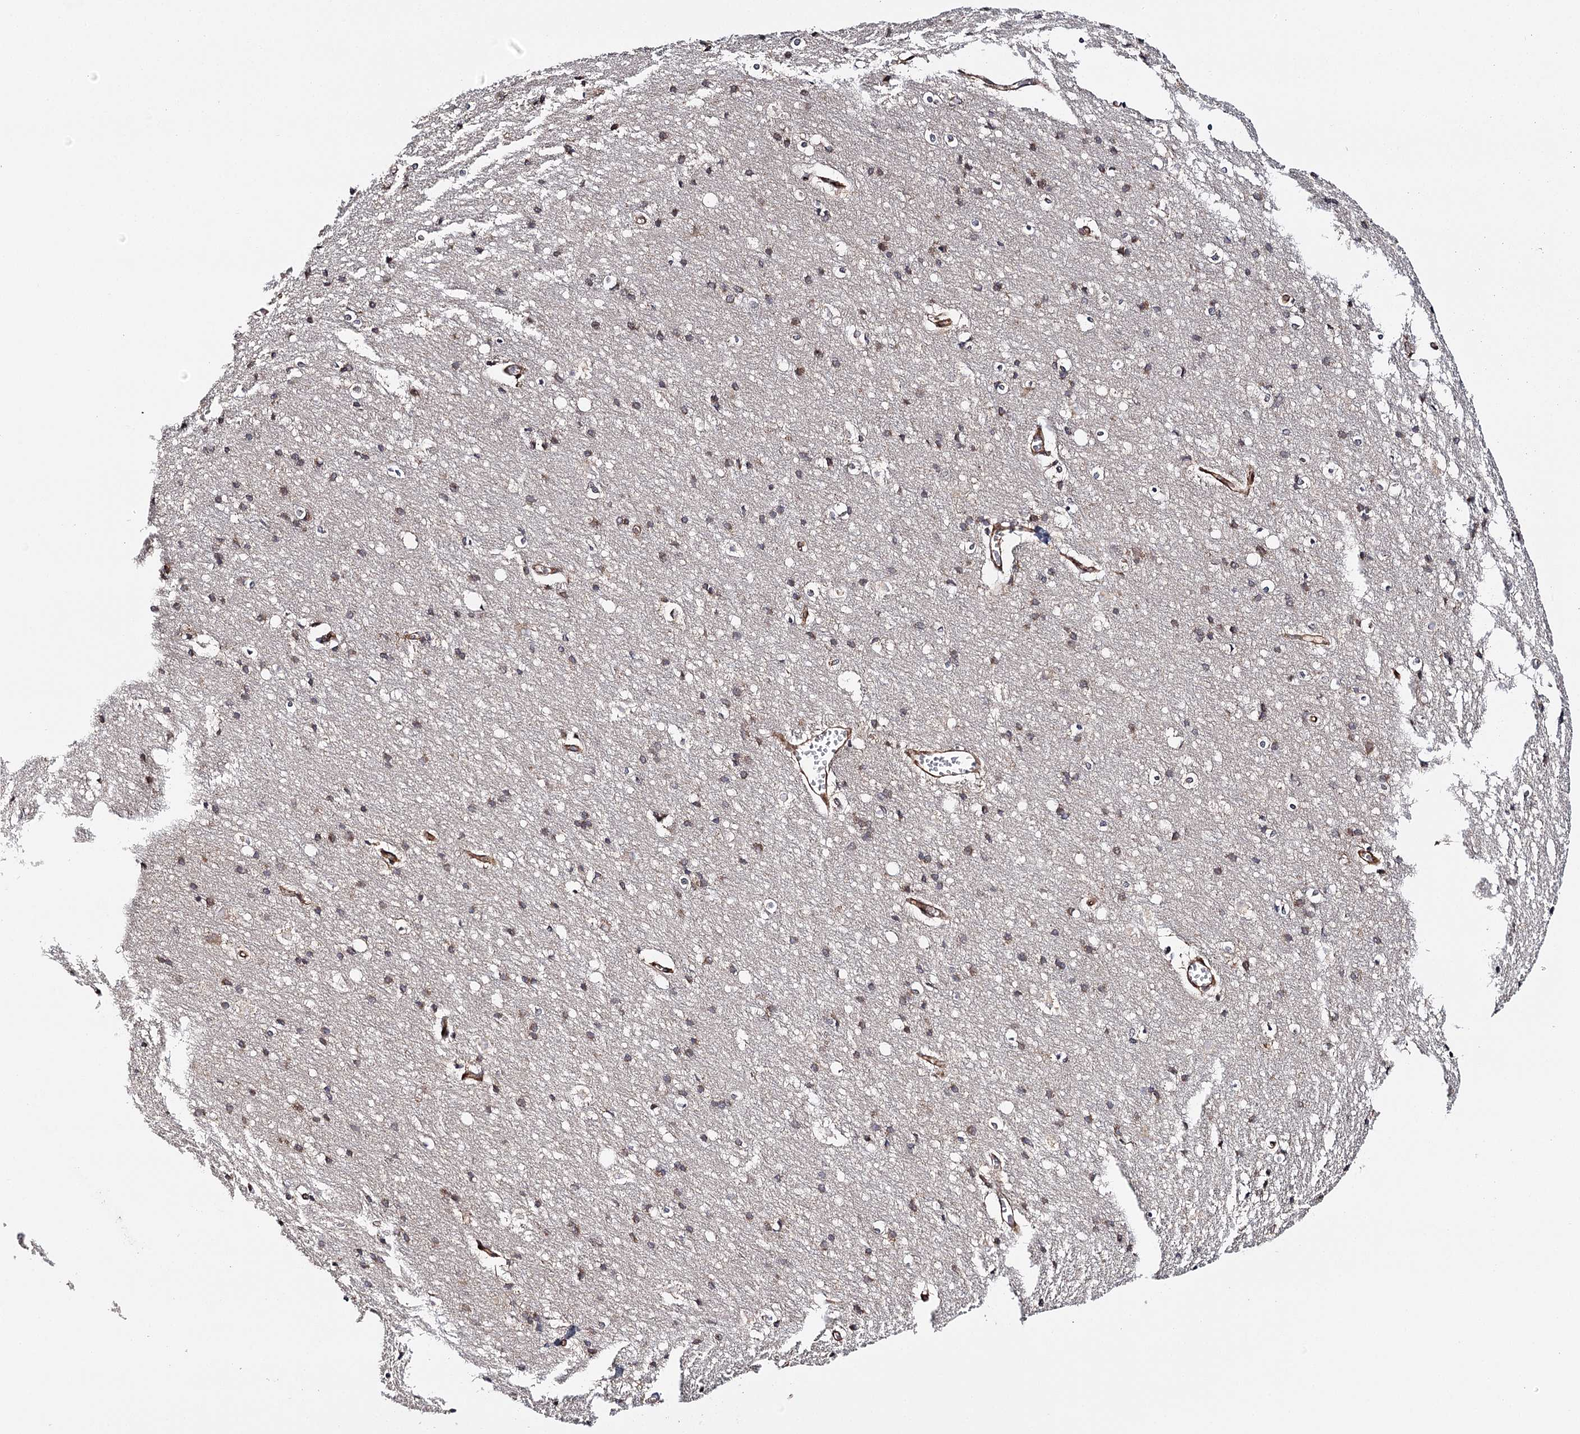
{"staining": {"intensity": "strong", "quantity": ">75%", "location": "cytoplasmic/membranous"}, "tissue": "cerebral cortex", "cell_type": "Endothelial cells", "image_type": "normal", "snomed": [{"axis": "morphology", "description": "Normal tissue, NOS"}, {"axis": "topography", "description": "Cerebral cortex"}], "caption": "Approximately >75% of endothelial cells in unremarkable human cerebral cortex display strong cytoplasmic/membranous protein expression as visualized by brown immunohistochemical staining.", "gene": "MKNK1", "patient": {"sex": "male", "age": 54}}